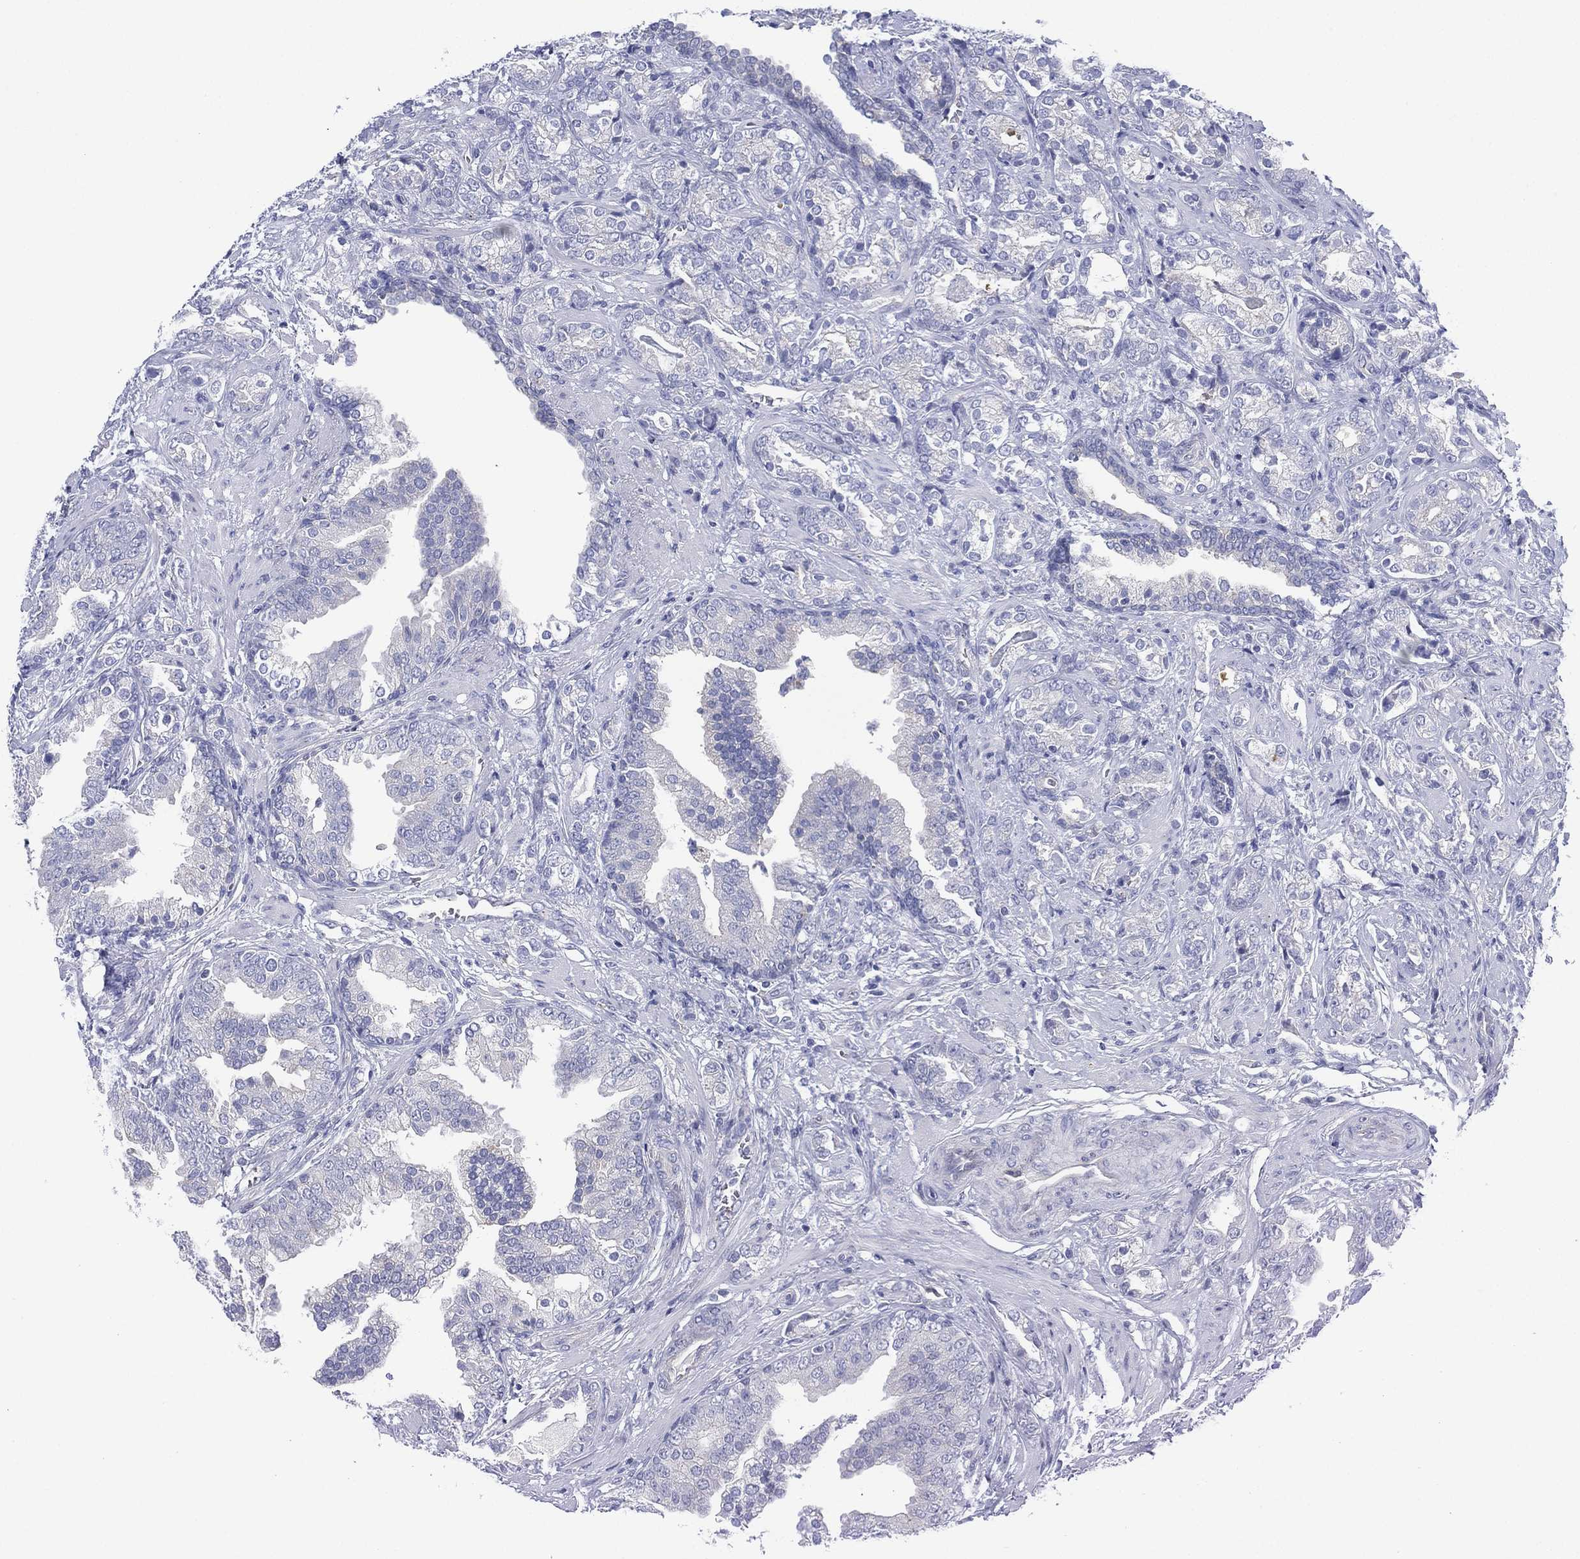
{"staining": {"intensity": "negative", "quantity": "none", "location": "none"}, "tissue": "prostate cancer", "cell_type": "Tumor cells", "image_type": "cancer", "snomed": [{"axis": "morphology", "description": "Adenocarcinoma, NOS"}, {"axis": "topography", "description": "Prostate"}], "caption": "The immunohistochemistry micrograph has no significant staining in tumor cells of prostate adenocarcinoma tissue.", "gene": "CHRNA3", "patient": {"sex": "male", "age": 57}}